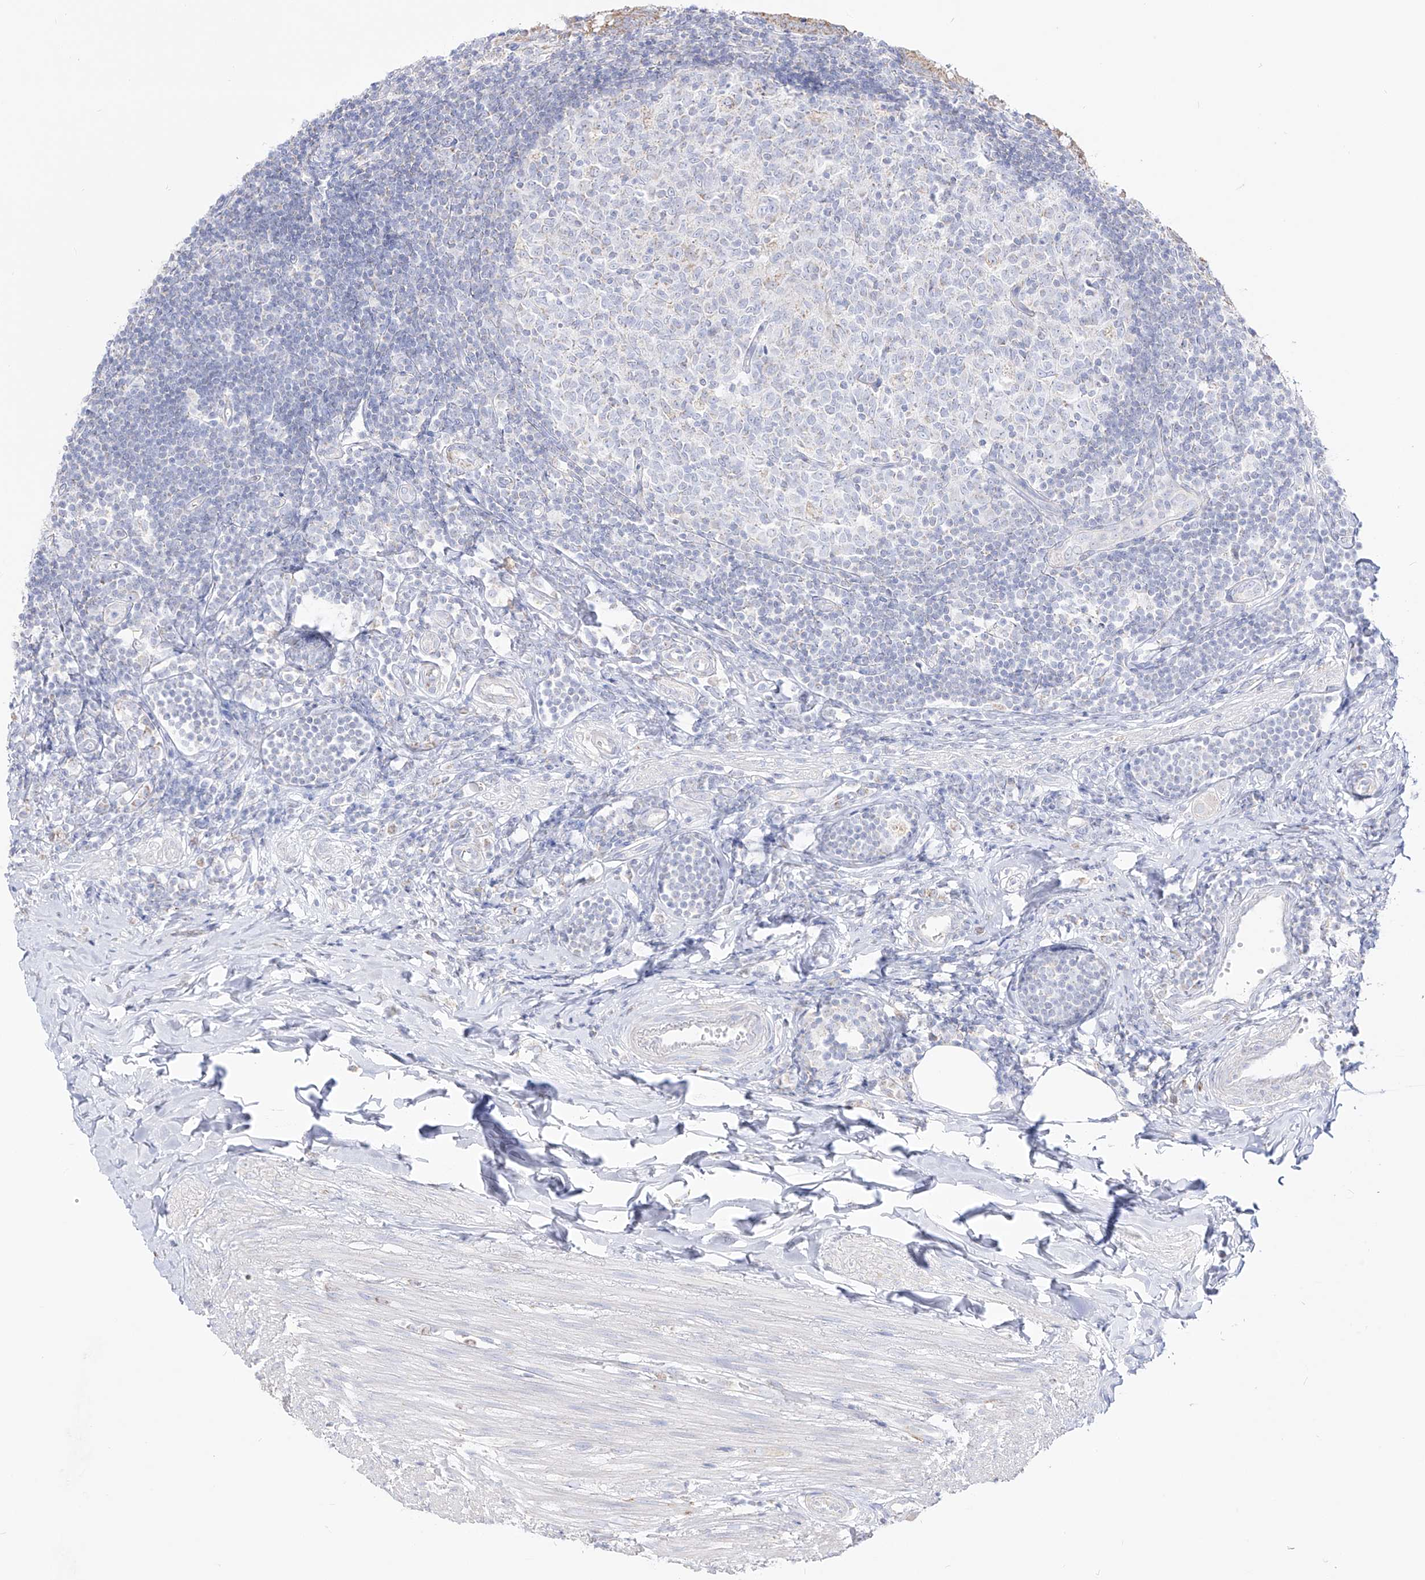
{"staining": {"intensity": "moderate", "quantity": ">75%", "location": "cytoplasmic/membranous"}, "tissue": "appendix", "cell_type": "Glandular cells", "image_type": "normal", "snomed": [{"axis": "morphology", "description": "Normal tissue, NOS"}, {"axis": "topography", "description": "Appendix"}], "caption": "This is an image of IHC staining of normal appendix, which shows moderate positivity in the cytoplasmic/membranous of glandular cells.", "gene": "RCHY1", "patient": {"sex": "female", "age": 54}}